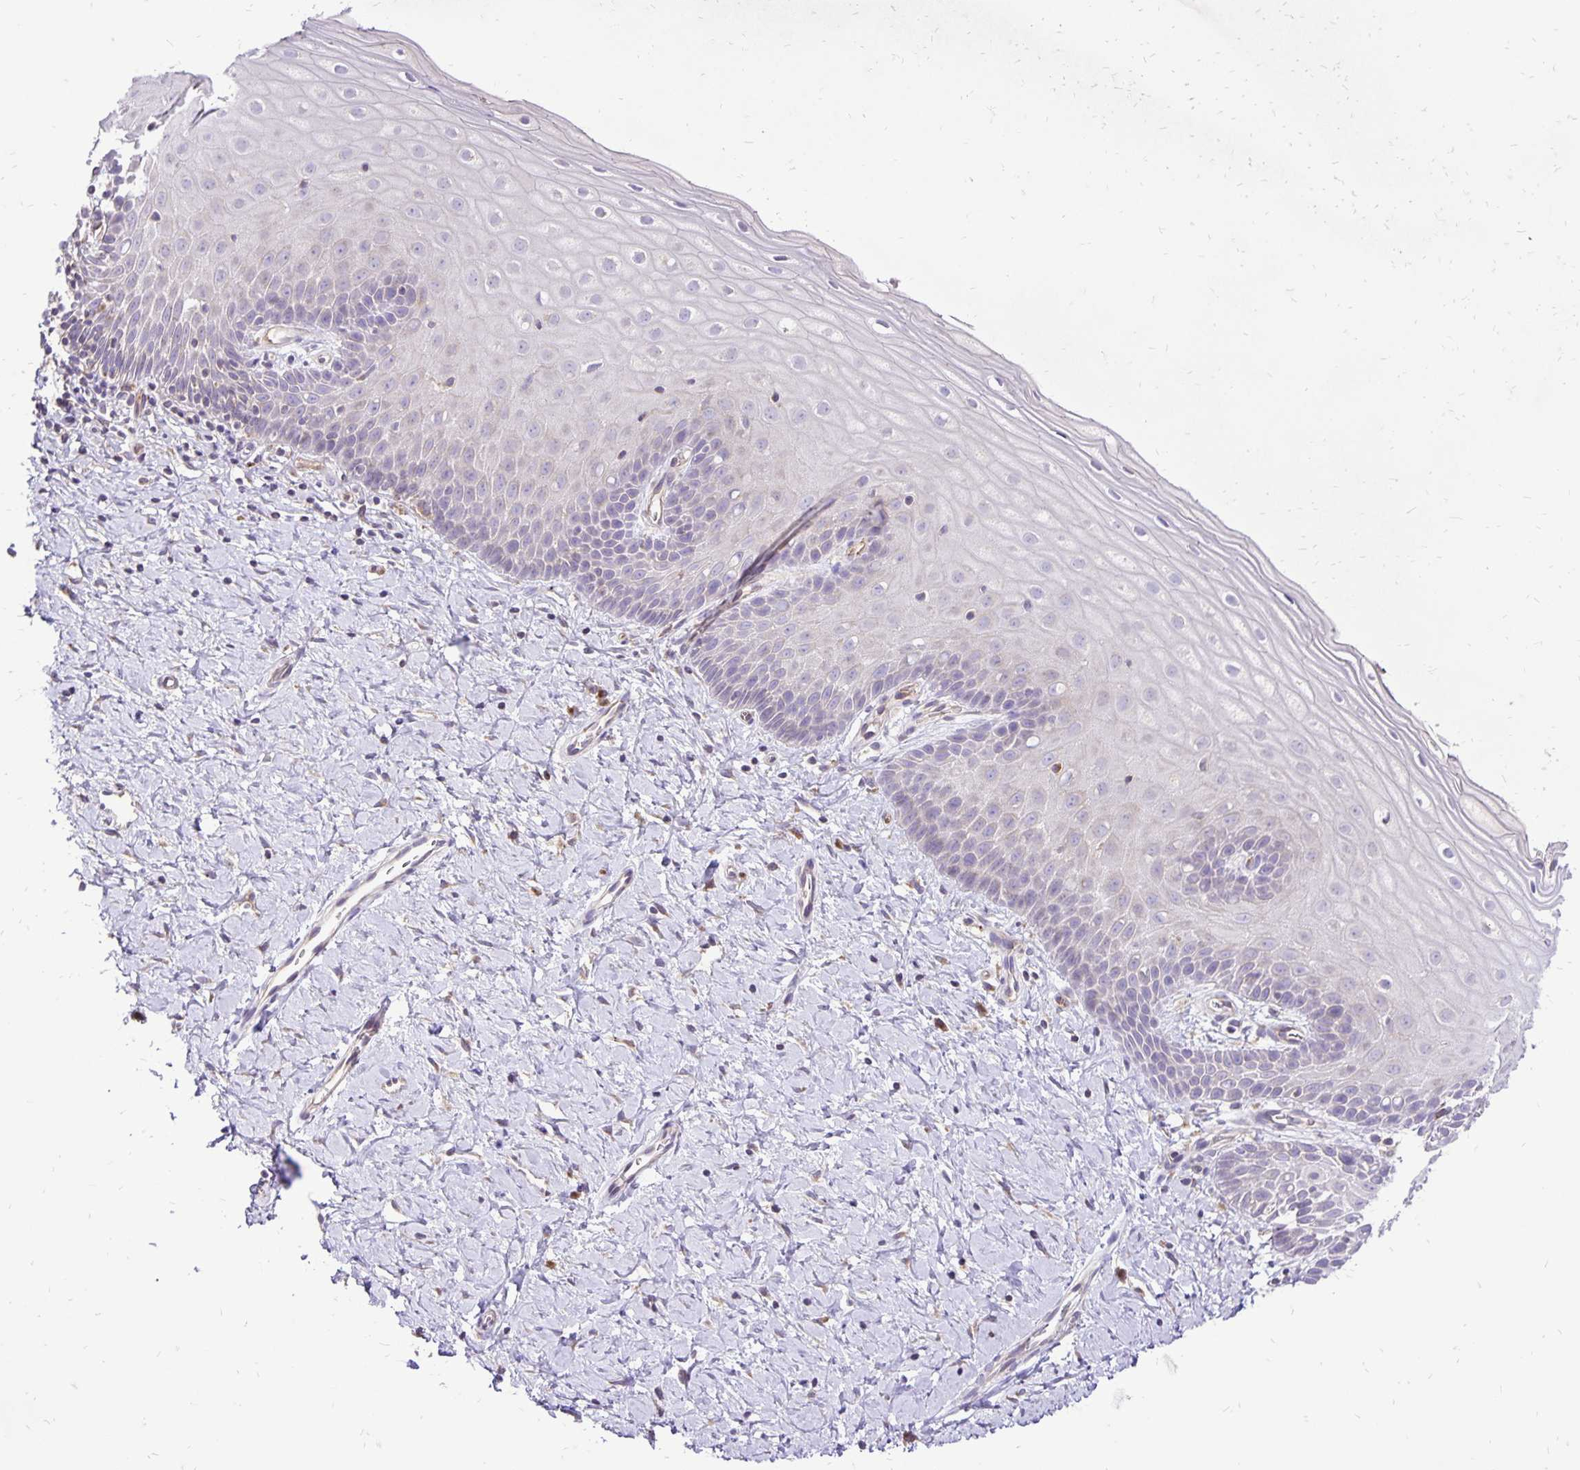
{"staining": {"intensity": "weak", "quantity": "<25%", "location": "cytoplasmic/membranous"}, "tissue": "cervix", "cell_type": "Glandular cells", "image_type": "normal", "snomed": [{"axis": "morphology", "description": "Normal tissue, NOS"}, {"axis": "topography", "description": "Cervix"}], "caption": "This is an immunohistochemistry (IHC) micrograph of benign cervix. There is no positivity in glandular cells.", "gene": "EIF5A", "patient": {"sex": "female", "age": 37}}